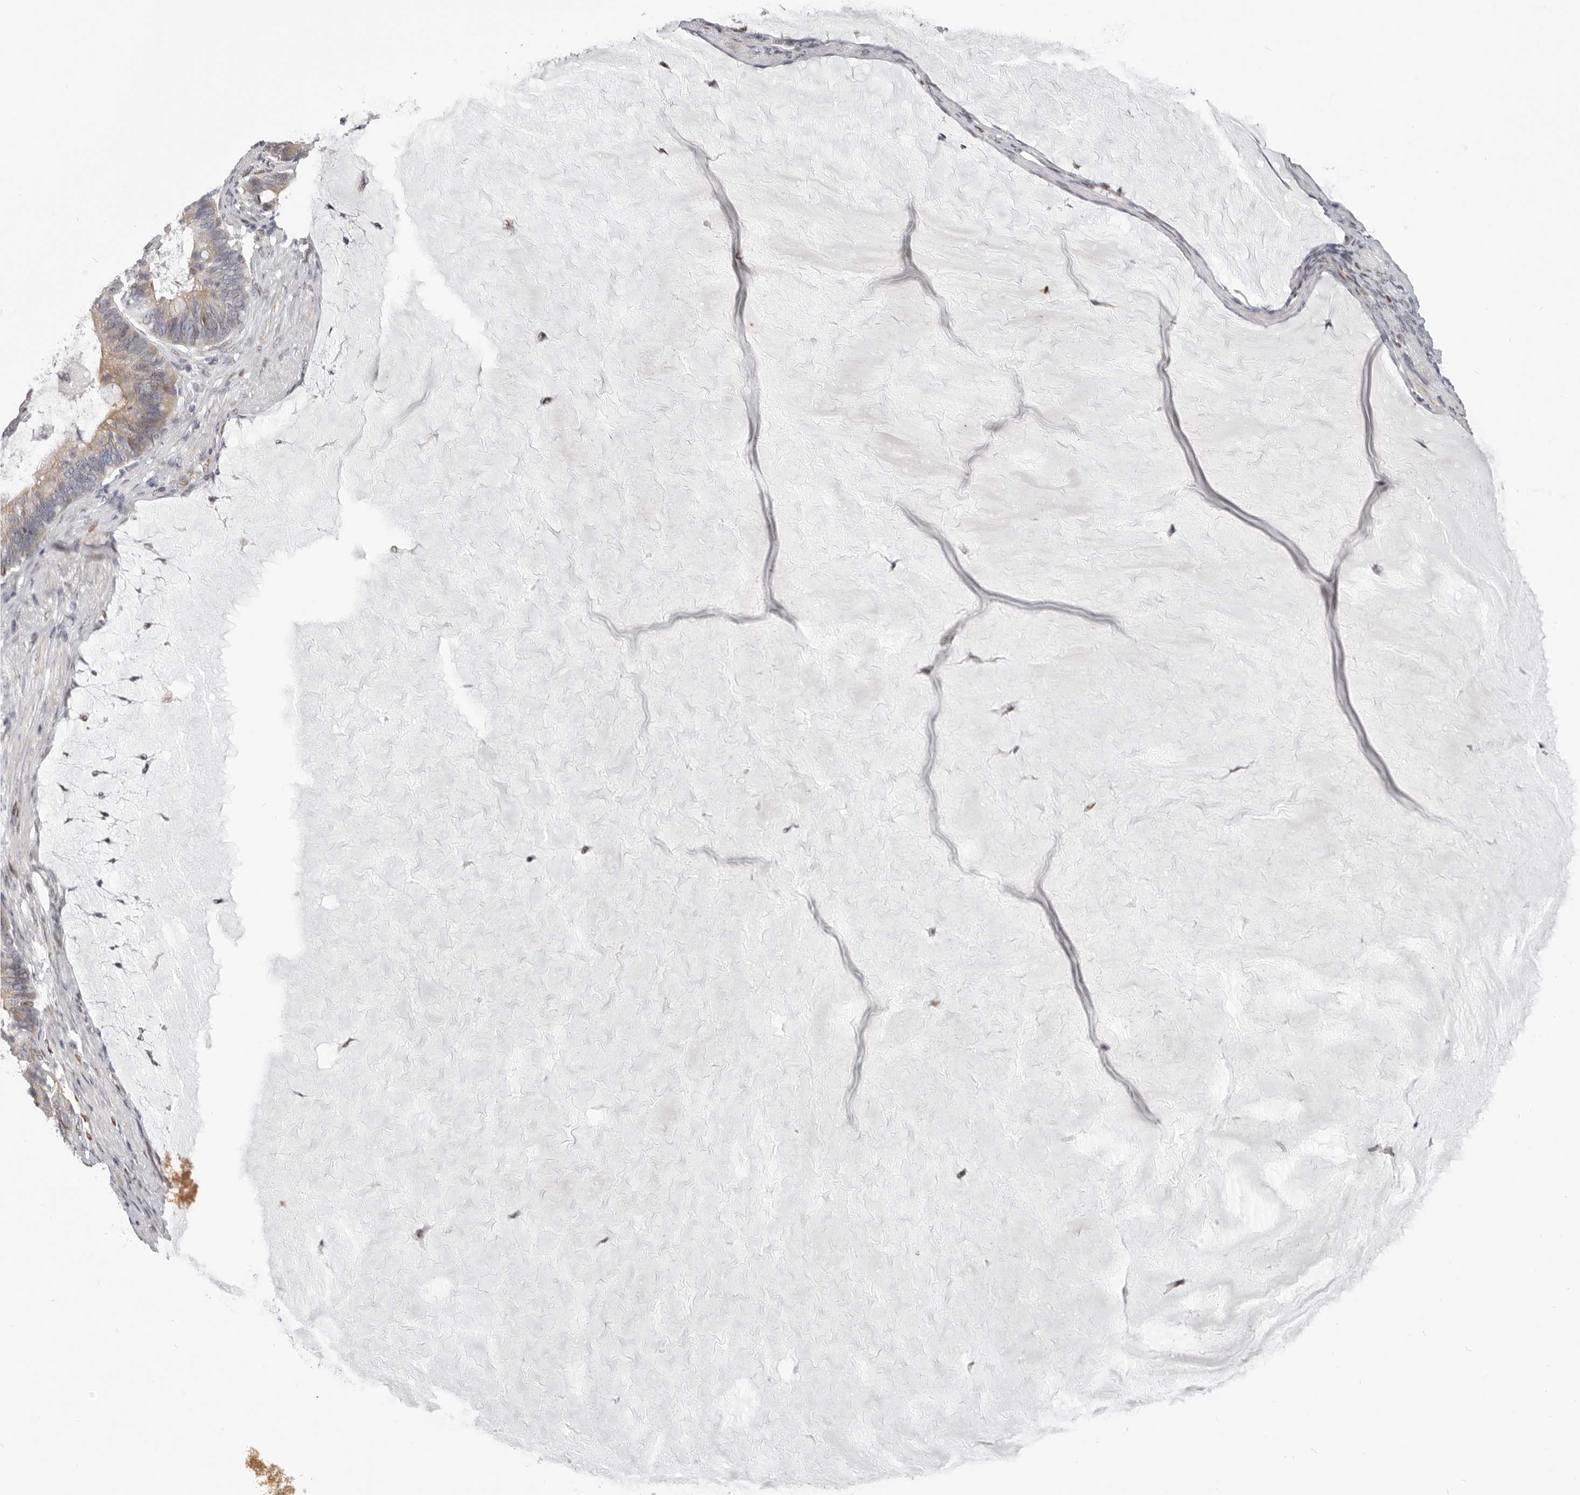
{"staining": {"intensity": "weak", "quantity": "<25%", "location": "cytoplasmic/membranous"}, "tissue": "ovarian cancer", "cell_type": "Tumor cells", "image_type": "cancer", "snomed": [{"axis": "morphology", "description": "Cystadenocarcinoma, mucinous, NOS"}, {"axis": "topography", "description": "Ovary"}], "caption": "The immunohistochemistry (IHC) photomicrograph has no significant expression in tumor cells of mucinous cystadenocarcinoma (ovarian) tissue. (Immunohistochemistry, brightfield microscopy, high magnification).", "gene": "SRP19", "patient": {"sex": "female", "age": 61}}